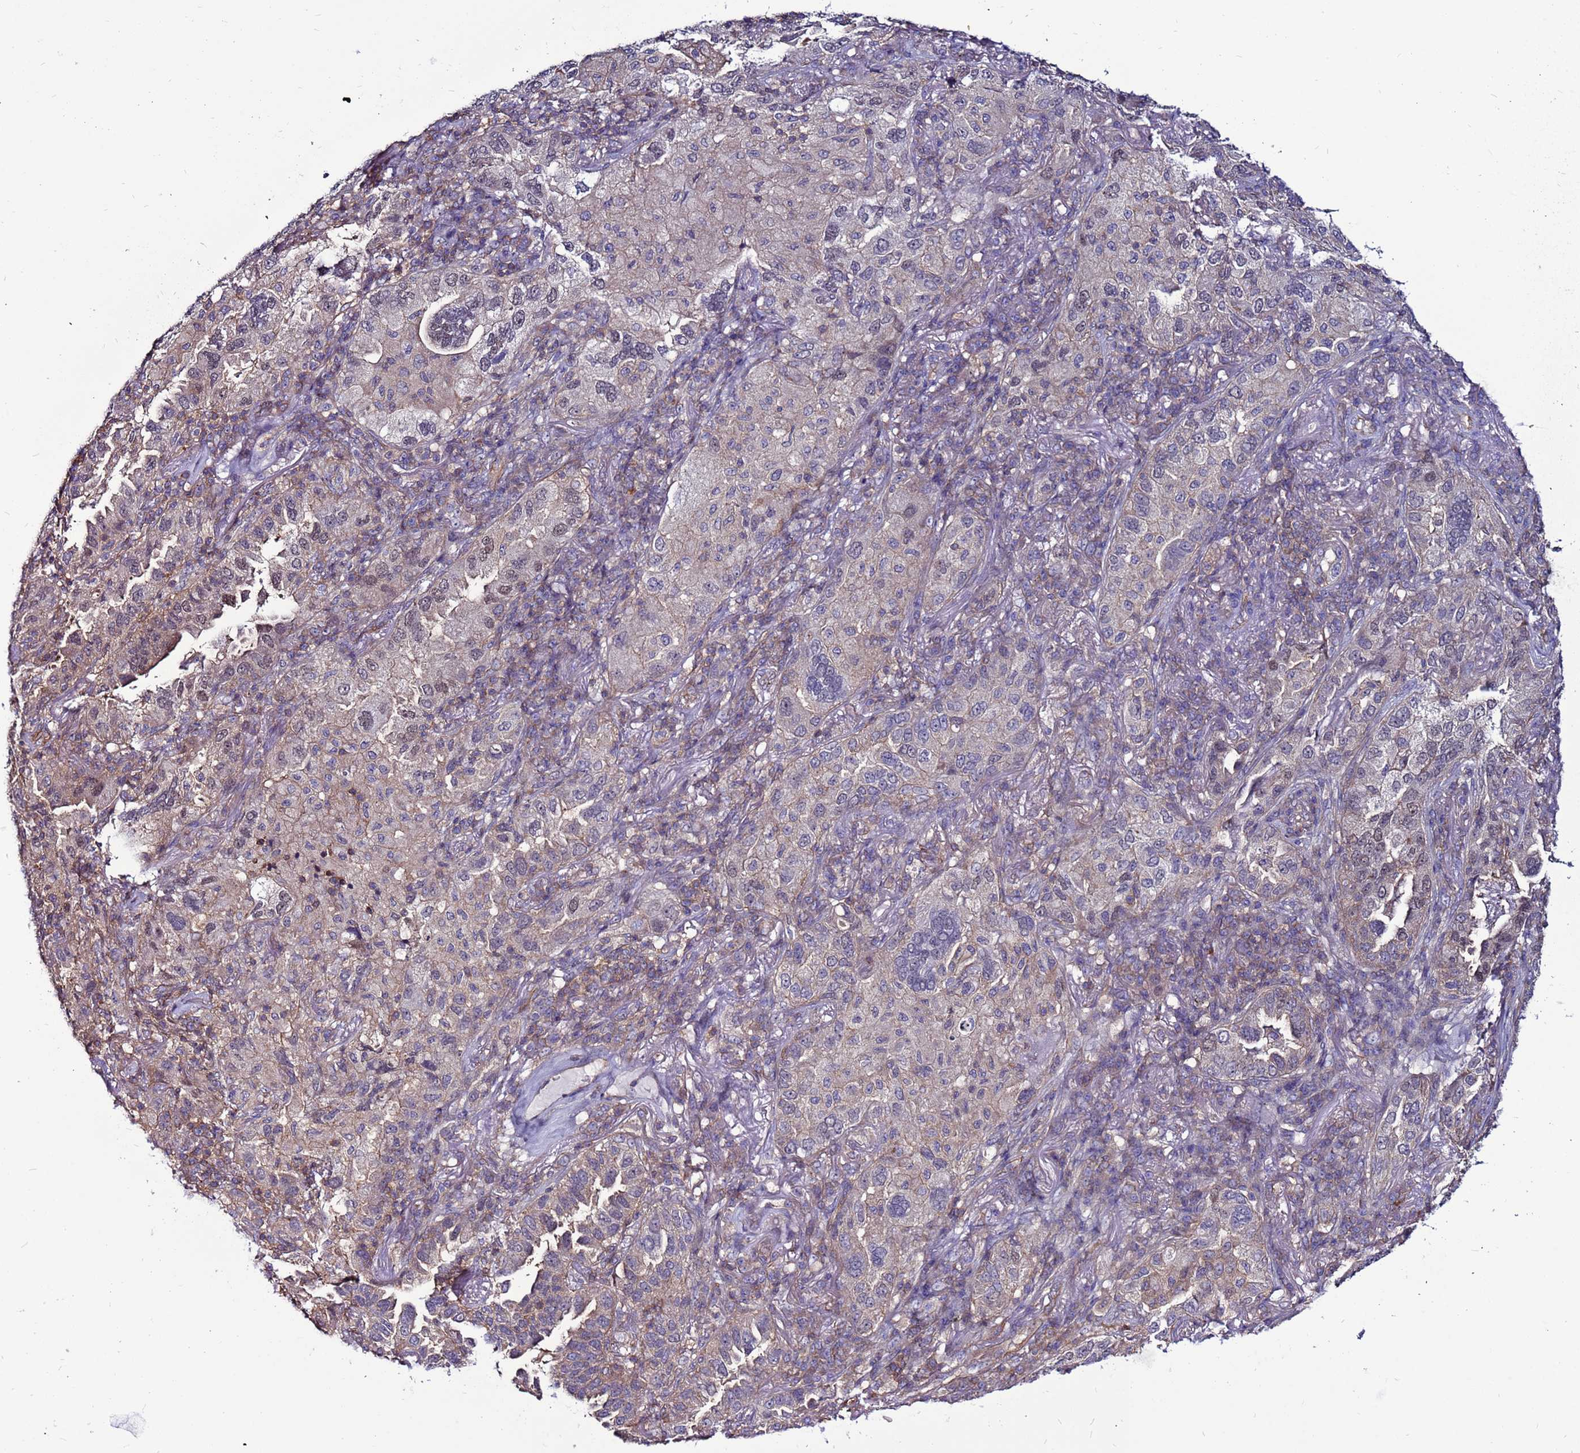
{"staining": {"intensity": "weak", "quantity": "<25%", "location": "cytoplasmic/membranous"}, "tissue": "lung cancer", "cell_type": "Tumor cells", "image_type": "cancer", "snomed": [{"axis": "morphology", "description": "Adenocarcinoma, NOS"}, {"axis": "topography", "description": "Lung"}], "caption": "DAB immunohistochemical staining of human lung cancer exhibits no significant staining in tumor cells. (IHC, brightfield microscopy, high magnification).", "gene": "NRN1L", "patient": {"sex": "female", "age": 69}}